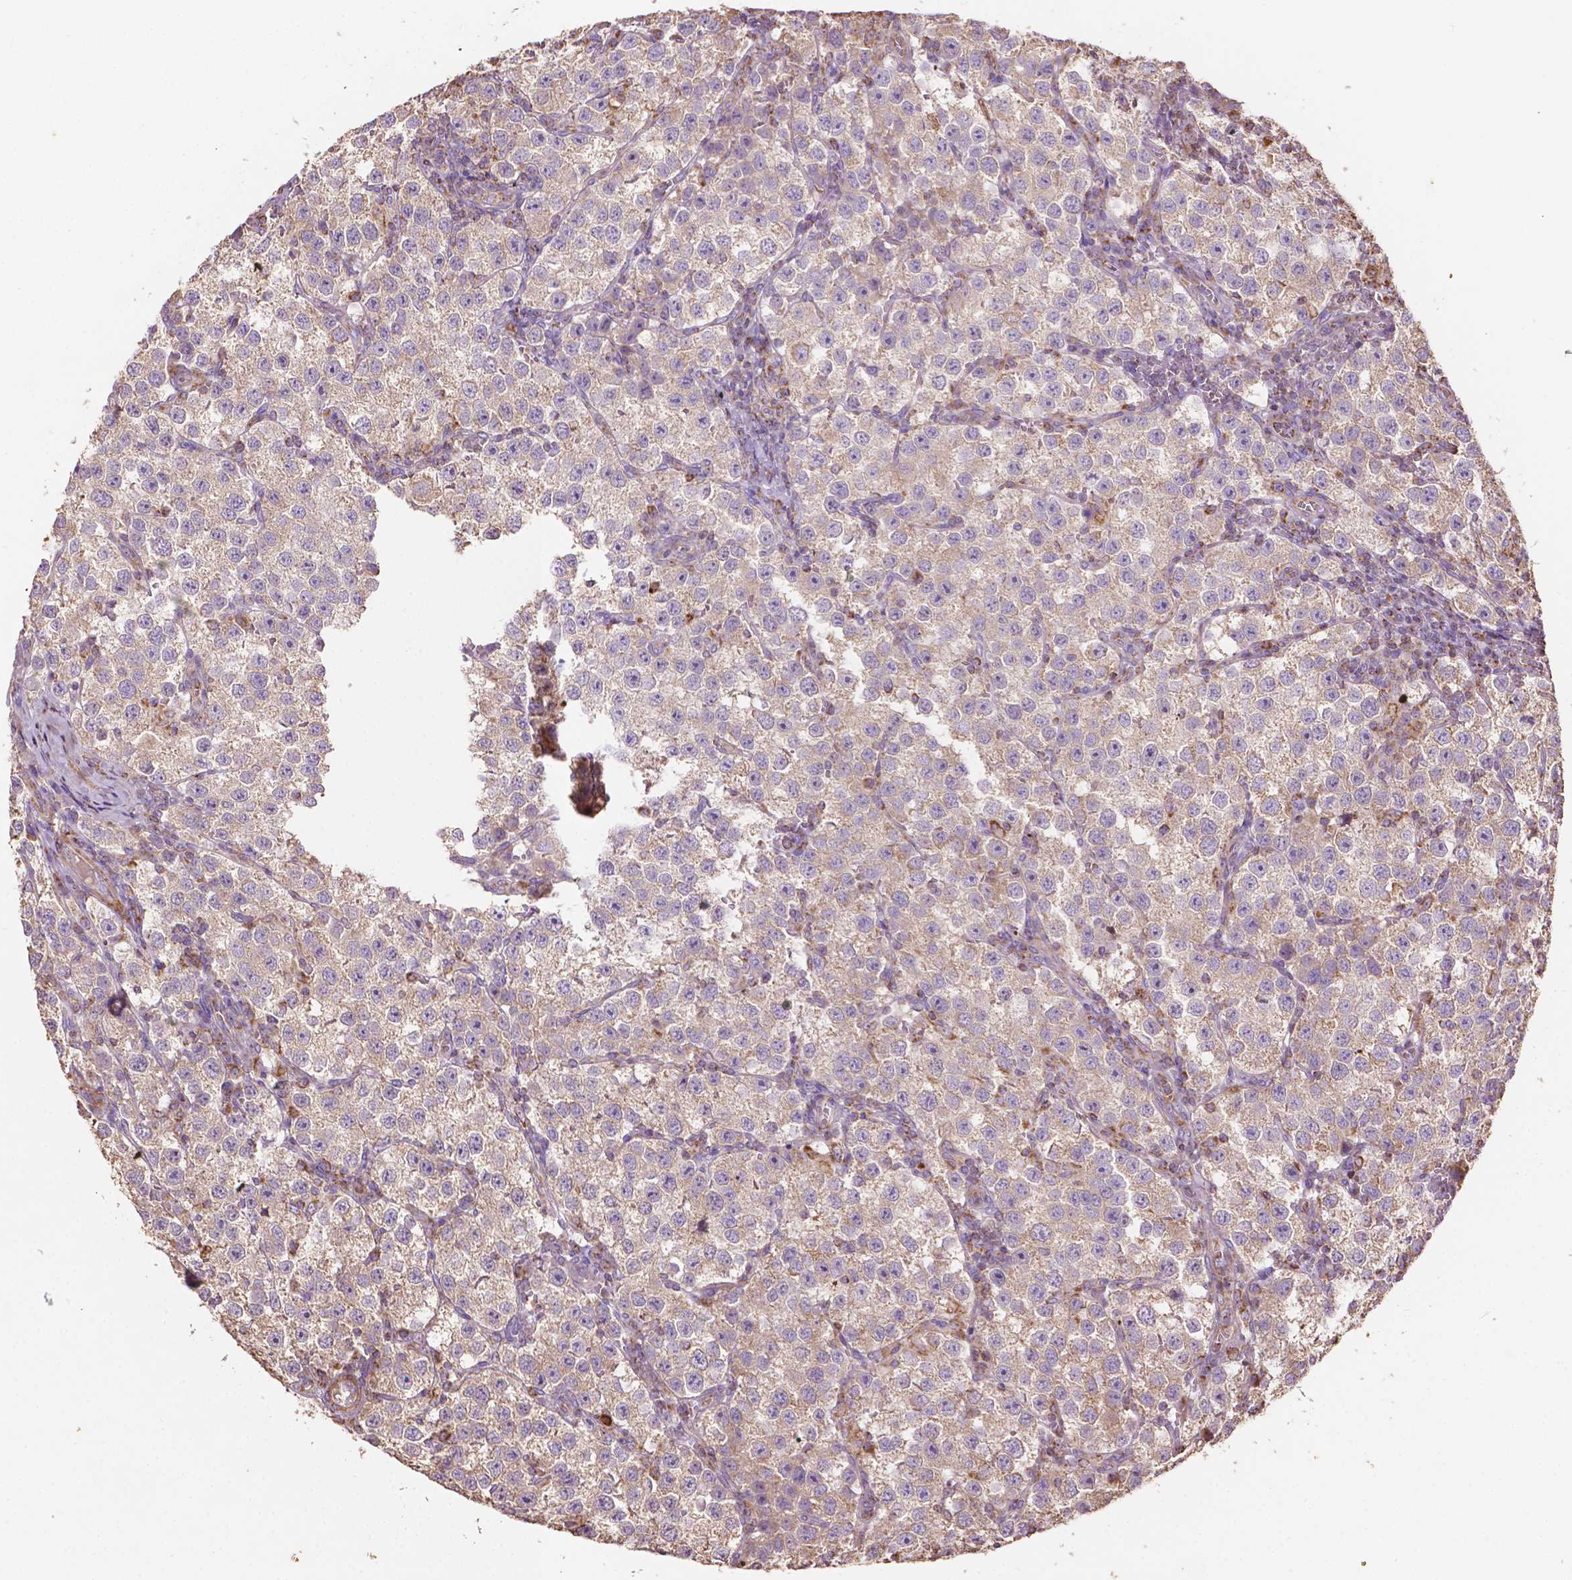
{"staining": {"intensity": "weak", "quantity": "<25%", "location": "cytoplasmic/membranous"}, "tissue": "testis cancer", "cell_type": "Tumor cells", "image_type": "cancer", "snomed": [{"axis": "morphology", "description": "Seminoma, NOS"}, {"axis": "topography", "description": "Testis"}], "caption": "Image shows no significant protein staining in tumor cells of testis cancer.", "gene": "LRR1", "patient": {"sex": "male", "age": 37}}